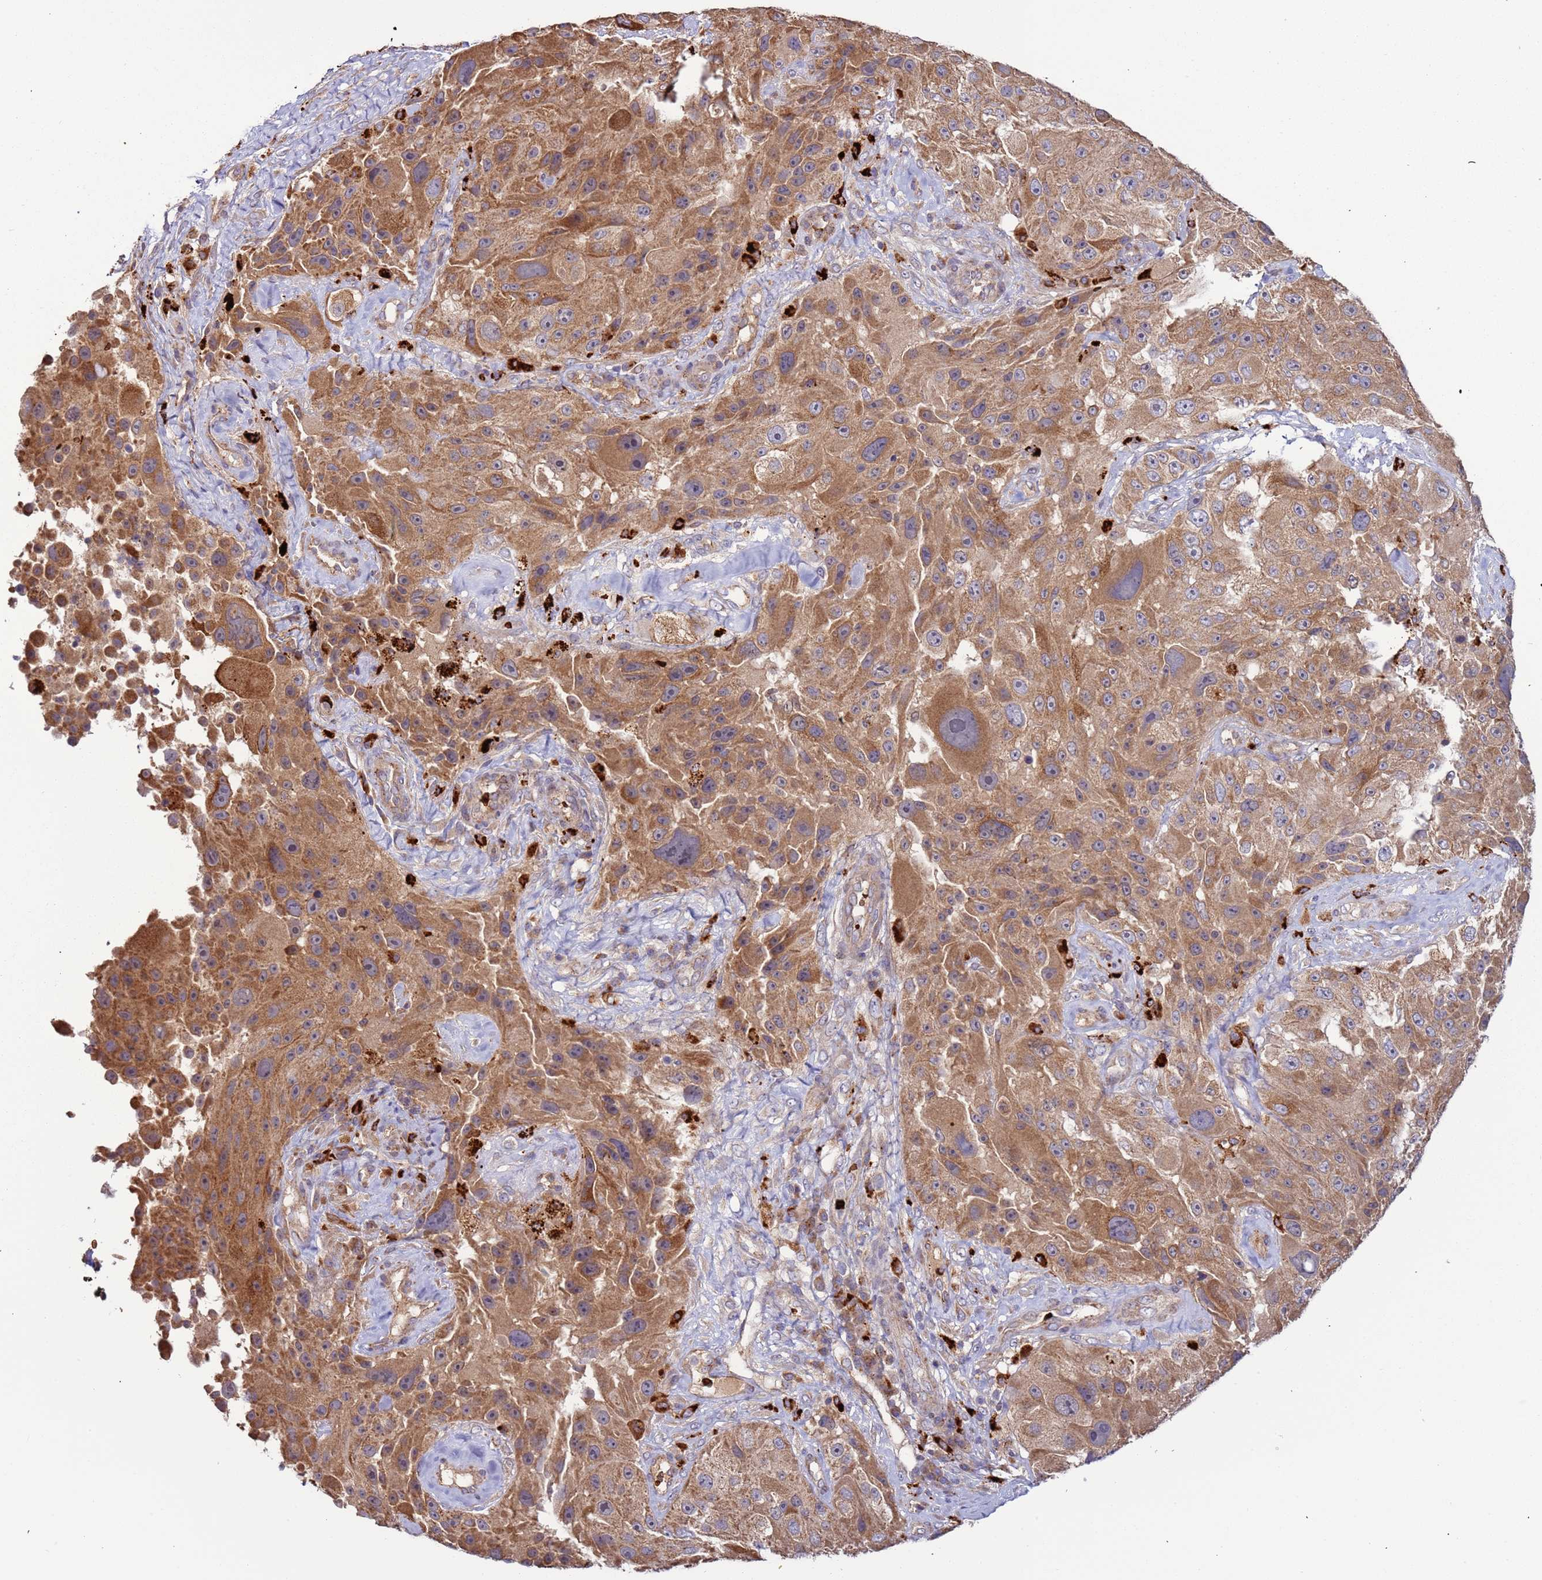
{"staining": {"intensity": "moderate", "quantity": ">75%", "location": "cytoplasmic/membranous"}, "tissue": "melanoma", "cell_type": "Tumor cells", "image_type": "cancer", "snomed": [{"axis": "morphology", "description": "Malignant melanoma, Metastatic site"}, {"axis": "topography", "description": "Lymph node"}], "caption": "Brown immunohistochemical staining in melanoma displays moderate cytoplasmic/membranous expression in about >75% of tumor cells.", "gene": "VPS36", "patient": {"sex": "male", "age": 62}}